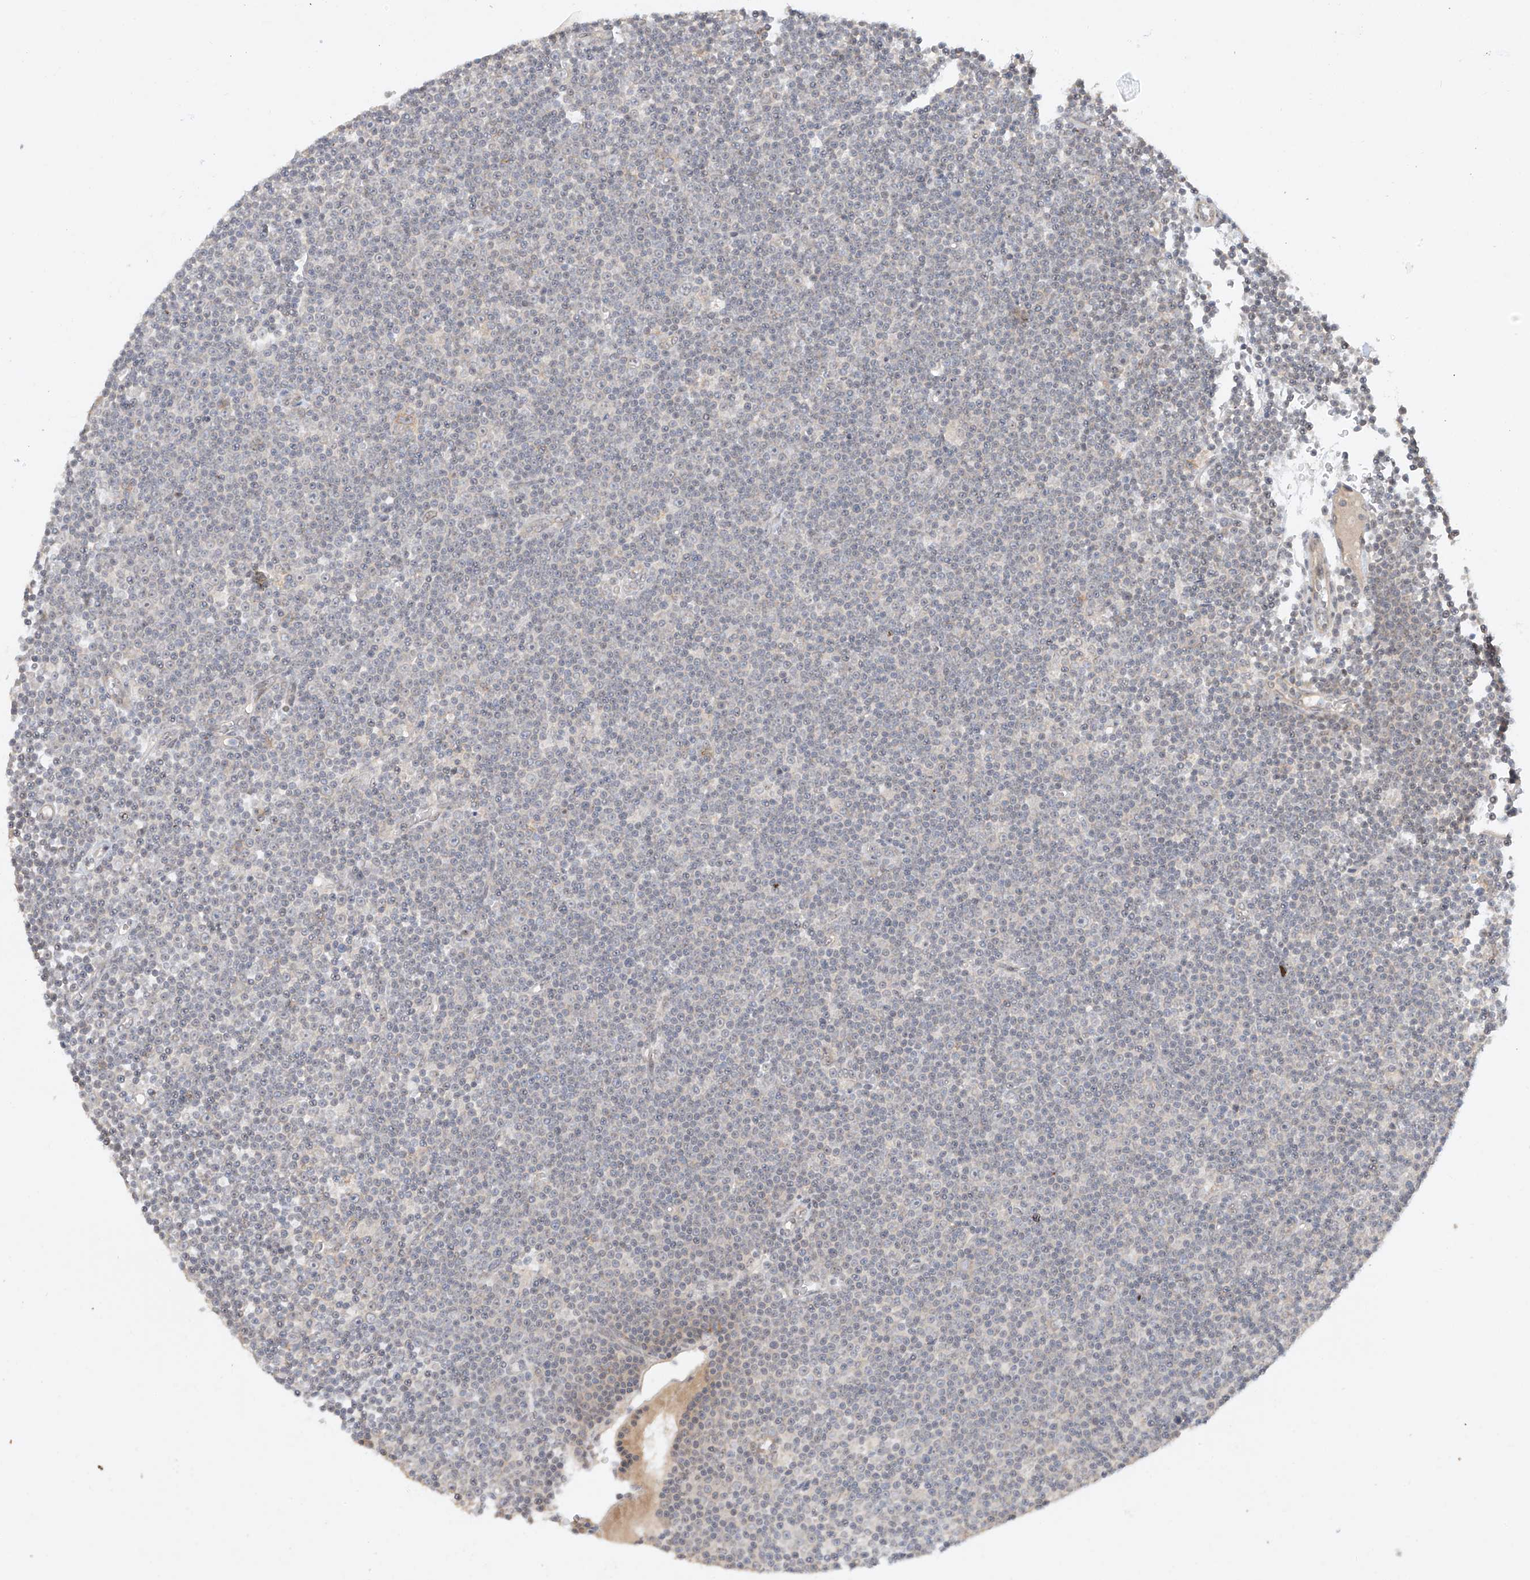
{"staining": {"intensity": "negative", "quantity": "none", "location": "none"}, "tissue": "lymphoma", "cell_type": "Tumor cells", "image_type": "cancer", "snomed": [{"axis": "morphology", "description": "Malignant lymphoma, non-Hodgkin's type, Low grade"}, {"axis": "topography", "description": "Lymph node"}], "caption": "Human malignant lymphoma, non-Hodgkin's type (low-grade) stained for a protein using immunohistochemistry (IHC) exhibits no positivity in tumor cells.", "gene": "TASP1", "patient": {"sex": "female", "age": 67}}